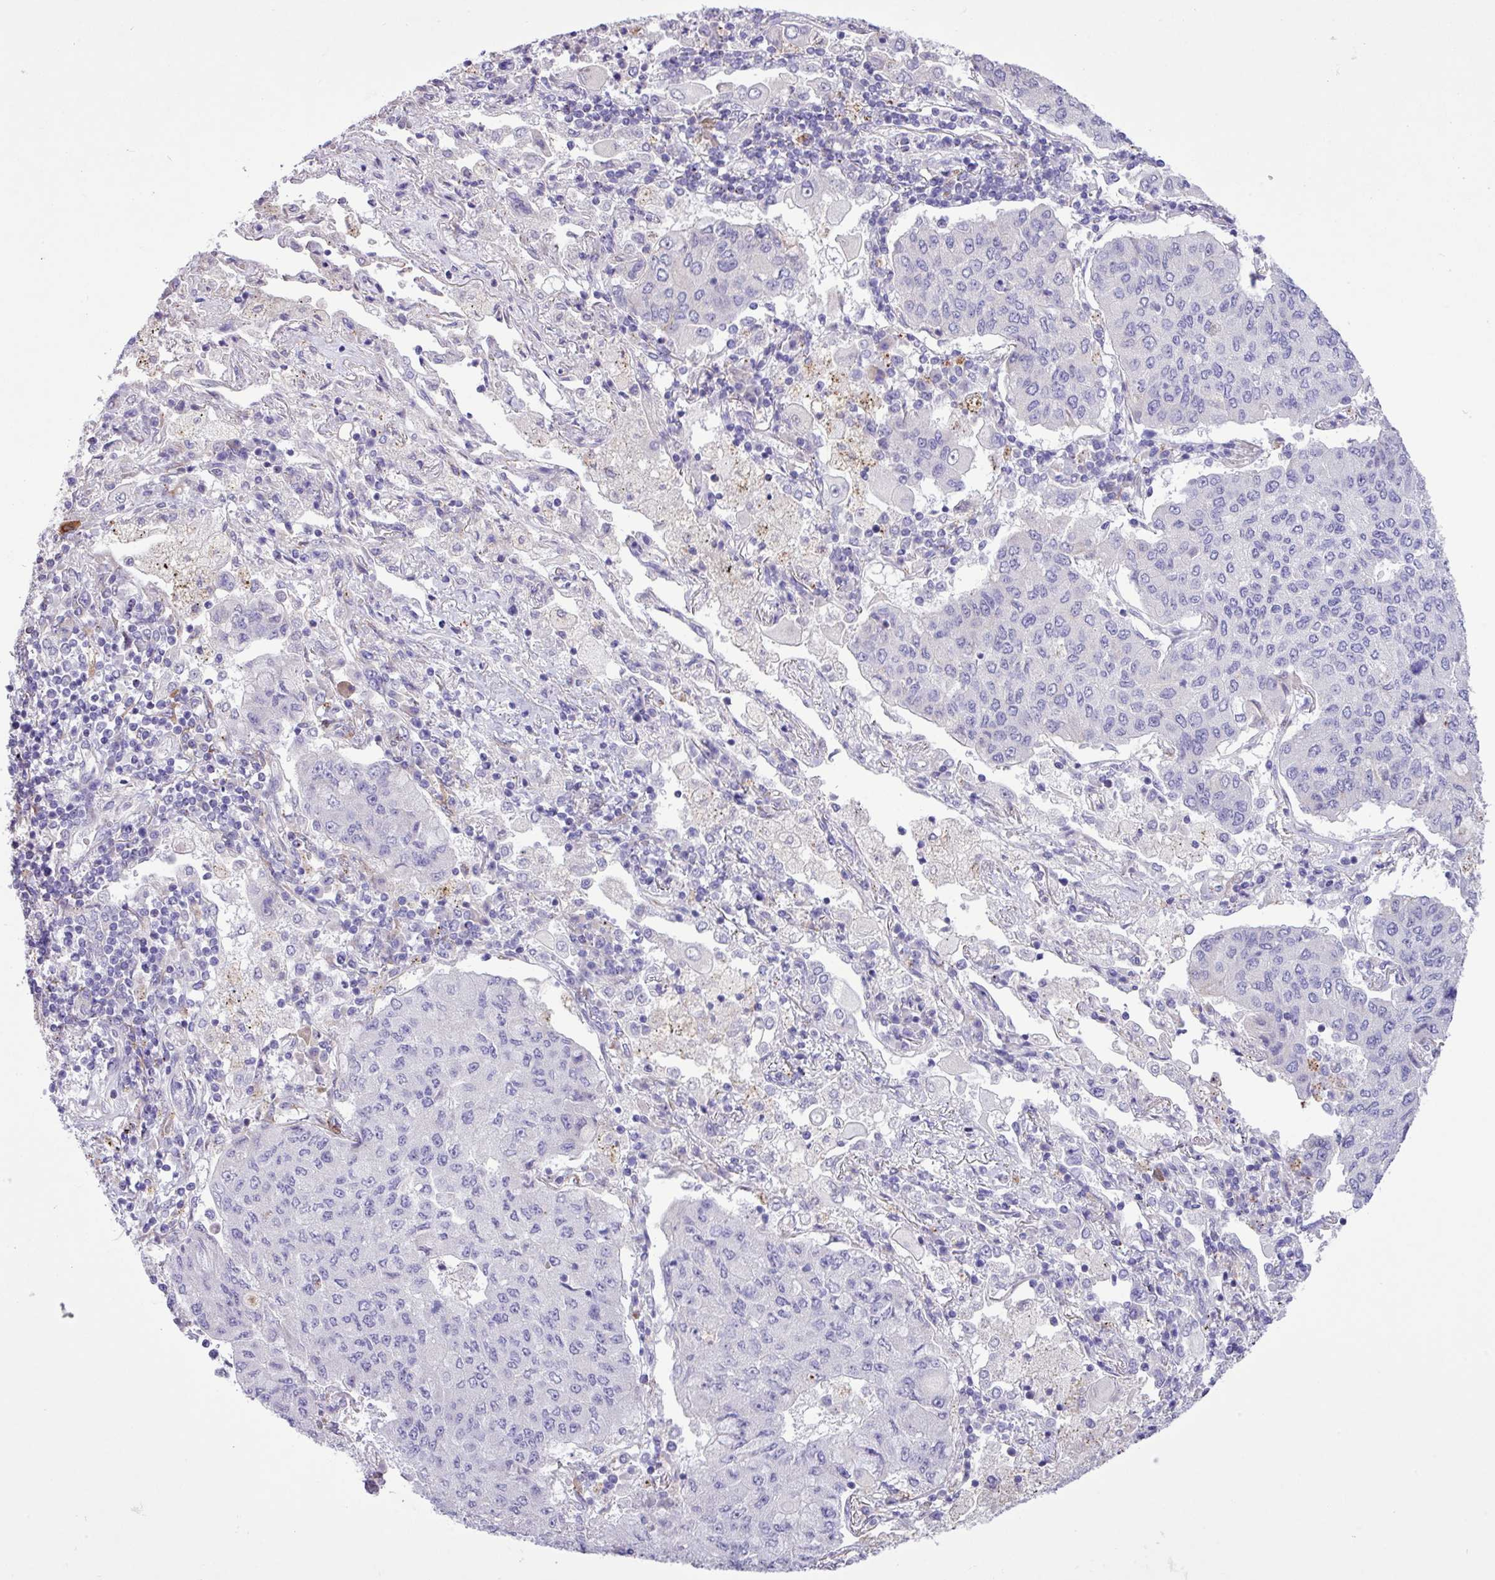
{"staining": {"intensity": "negative", "quantity": "none", "location": "none"}, "tissue": "lung cancer", "cell_type": "Tumor cells", "image_type": "cancer", "snomed": [{"axis": "morphology", "description": "Squamous cell carcinoma, NOS"}, {"axis": "topography", "description": "Lung"}], "caption": "IHC histopathology image of neoplastic tissue: human lung squamous cell carcinoma stained with DAB (3,3'-diaminobenzidine) reveals no significant protein positivity in tumor cells.", "gene": "CD248", "patient": {"sex": "male", "age": 74}}